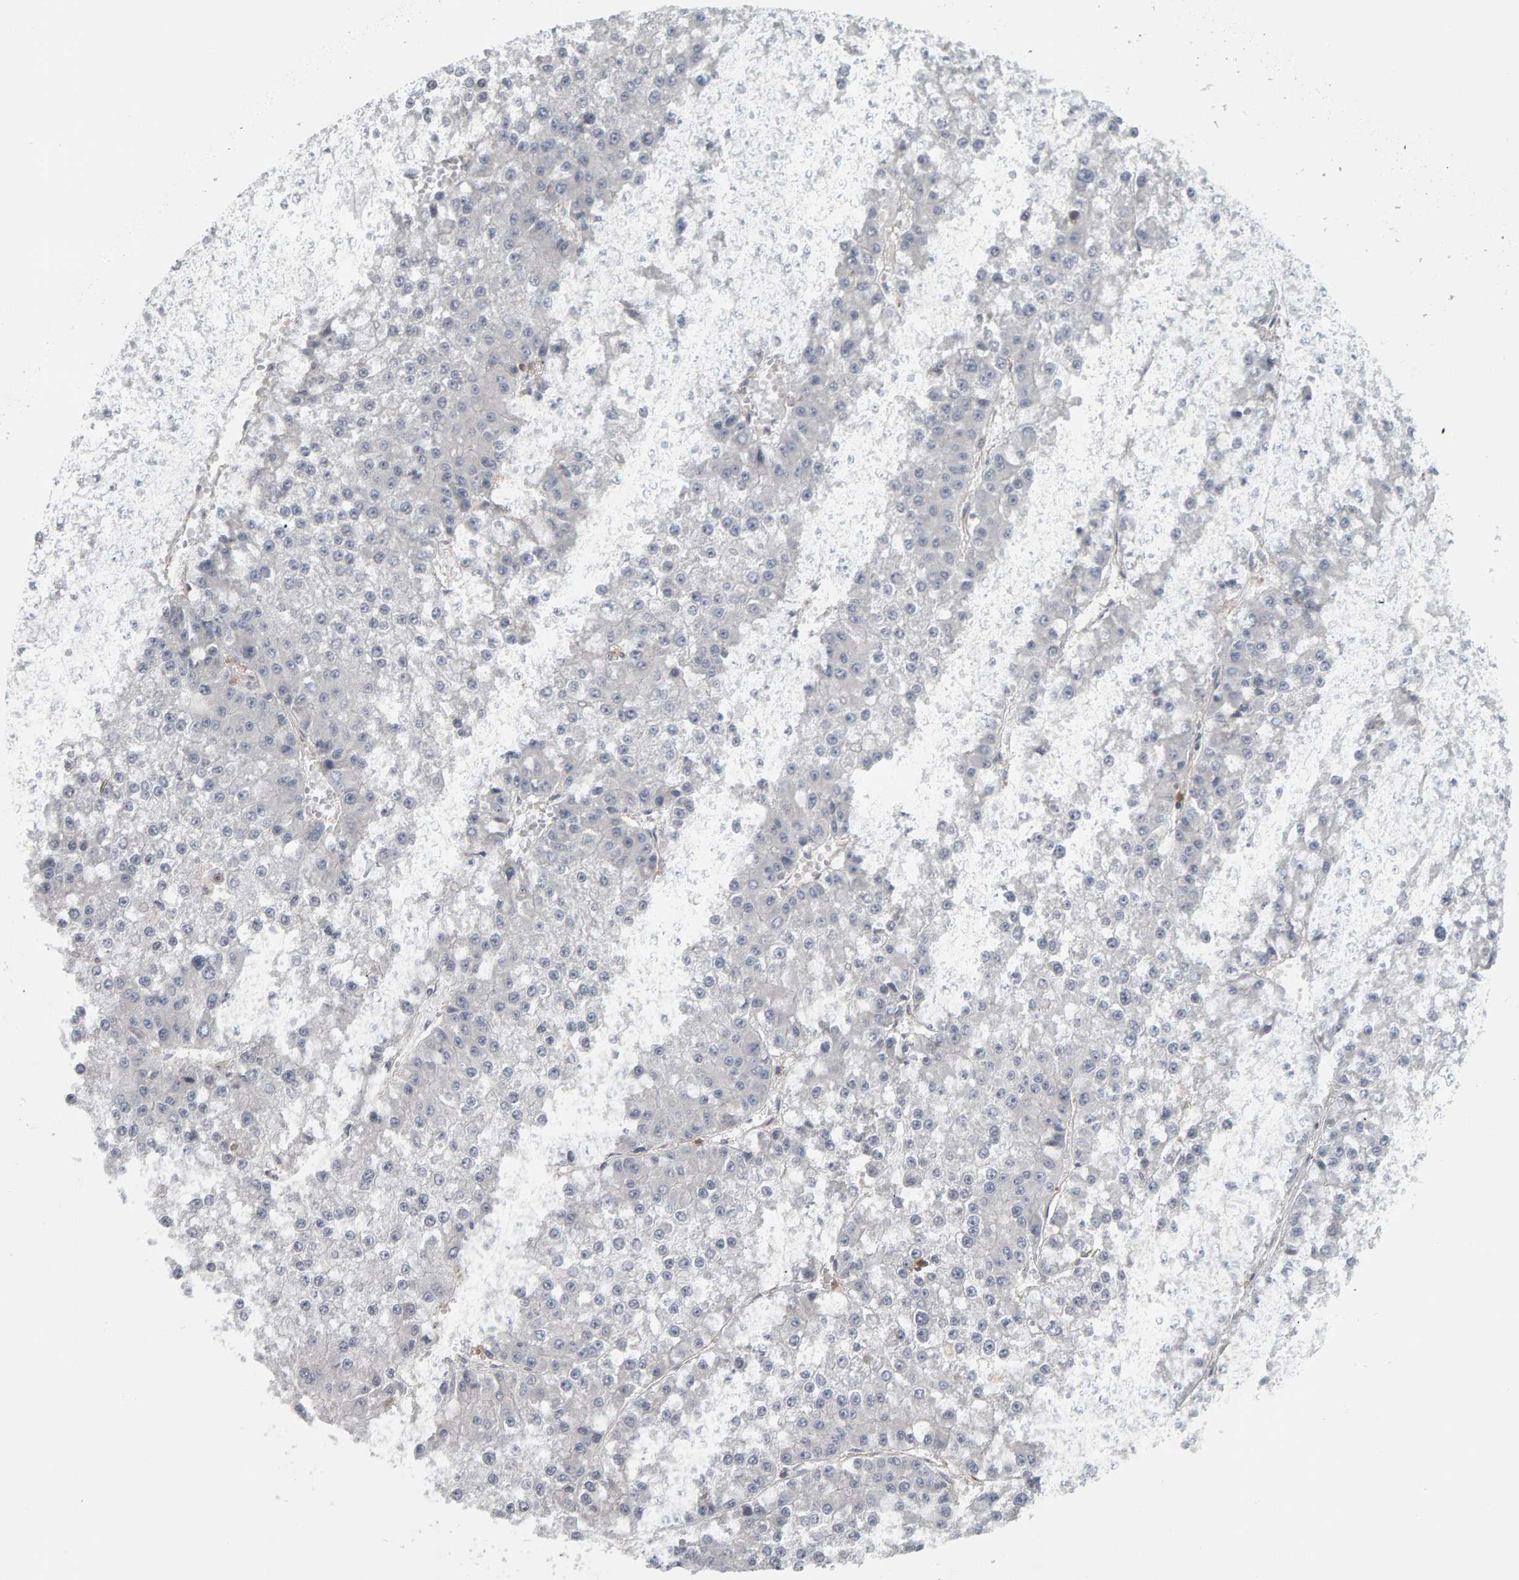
{"staining": {"intensity": "negative", "quantity": "none", "location": "none"}, "tissue": "liver cancer", "cell_type": "Tumor cells", "image_type": "cancer", "snomed": [{"axis": "morphology", "description": "Carcinoma, Hepatocellular, NOS"}, {"axis": "topography", "description": "Liver"}], "caption": "Tumor cells show no significant staining in liver cancer. (Immunohistochemistry, brightfield microscopy, high magnification).", "gene": "C9orf72", "patient": {"sex": "female", "age": 73}}